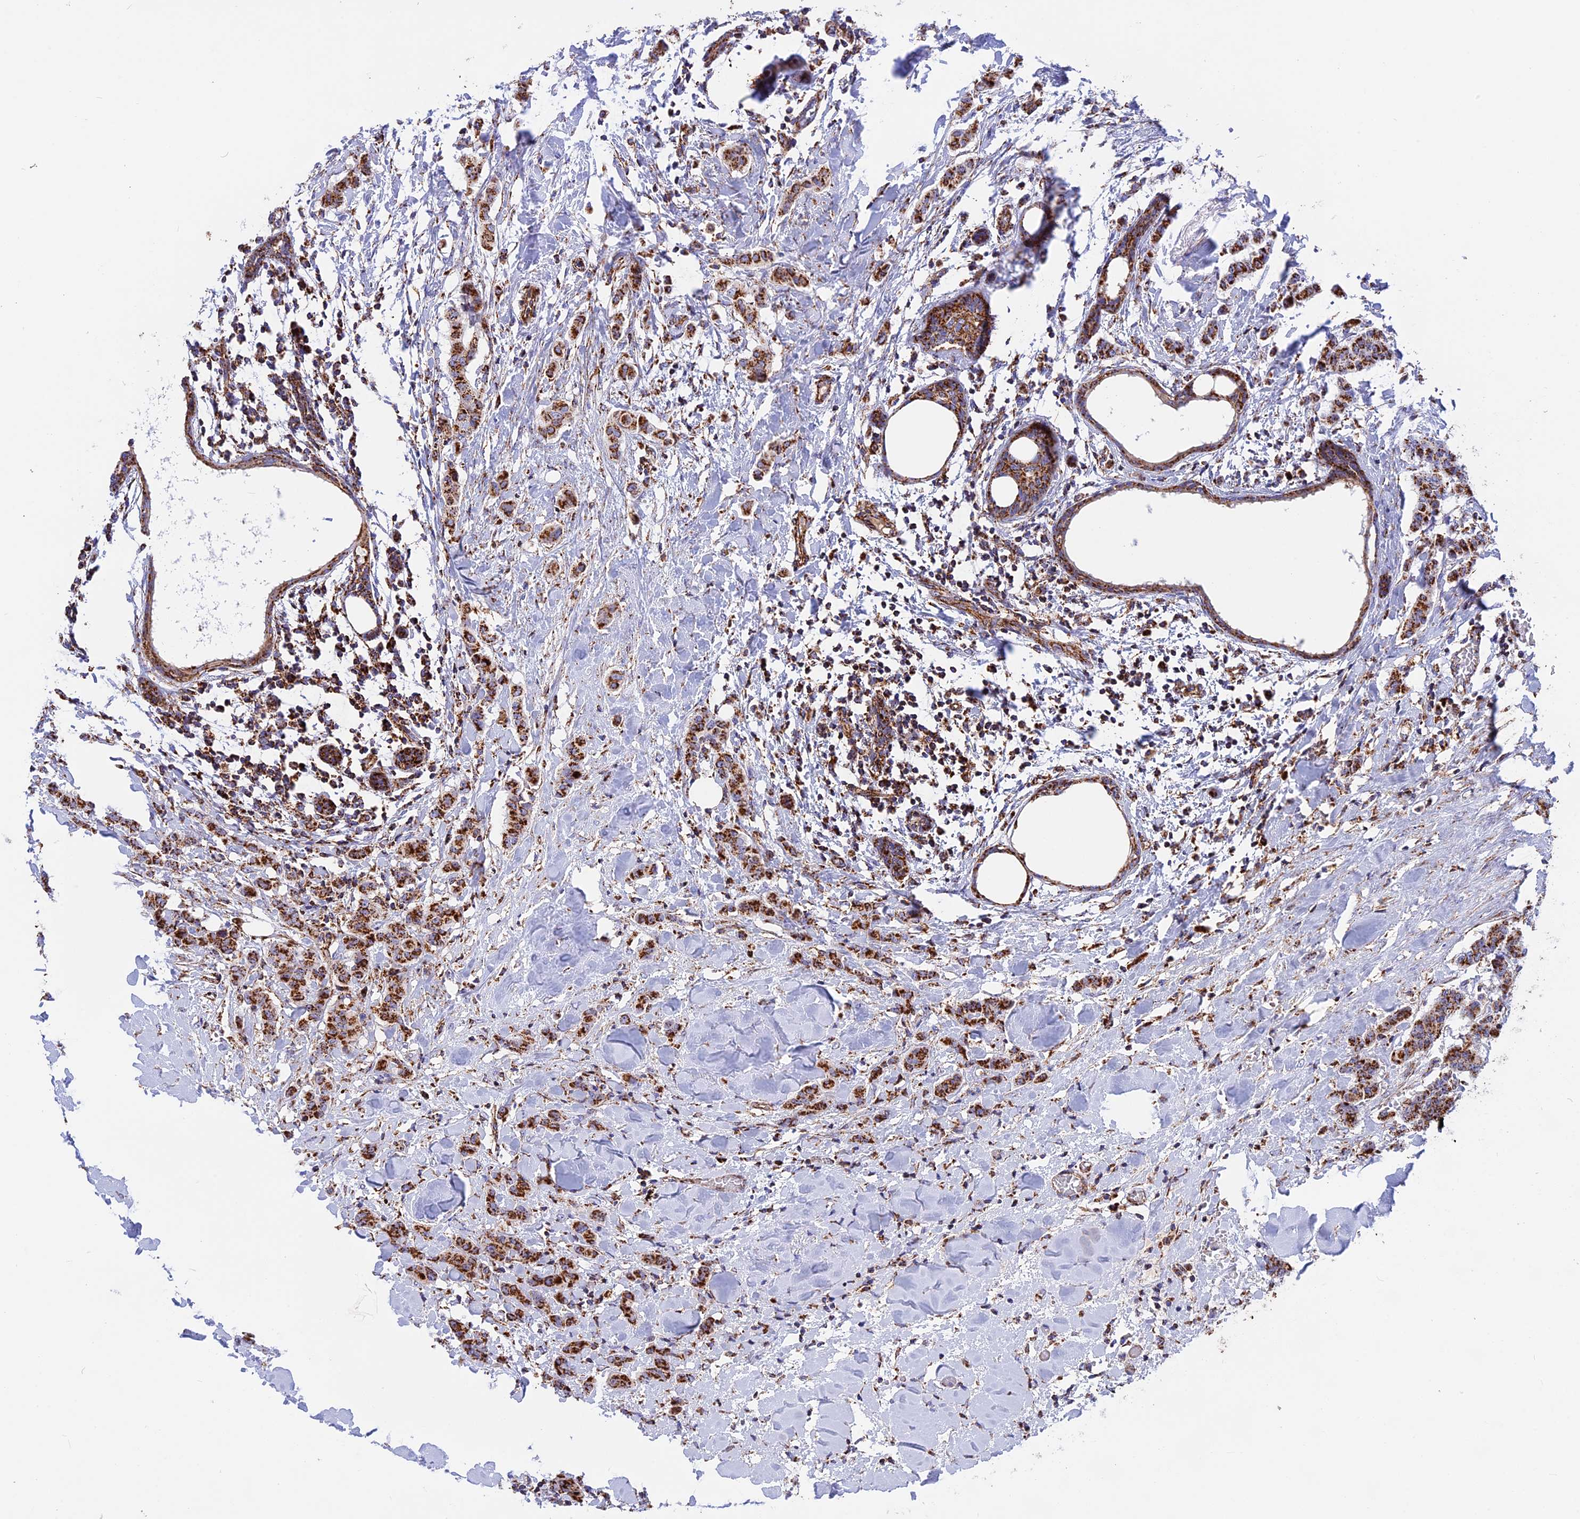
{"staining": {"intensity": "strong", "quantity": ">75%", "location": "cytoplasmic/membranous"}, "tissue": "breast cancer", "cell_type": "Tumor cells", "image_type": "cancer", "snomed": [{"axis": "morphology", "description": "Duct carcinoma"}, {"axis": "topography", "description": "Breast"}], "caption": "An image of breast cancer (intraductal carcinoma) stained for a protein reveals strong cytoplasmic/membranous brown staining in tumor cells.", "gene": "UQCRB", "patient": {"sex": "female", "age": 40}}